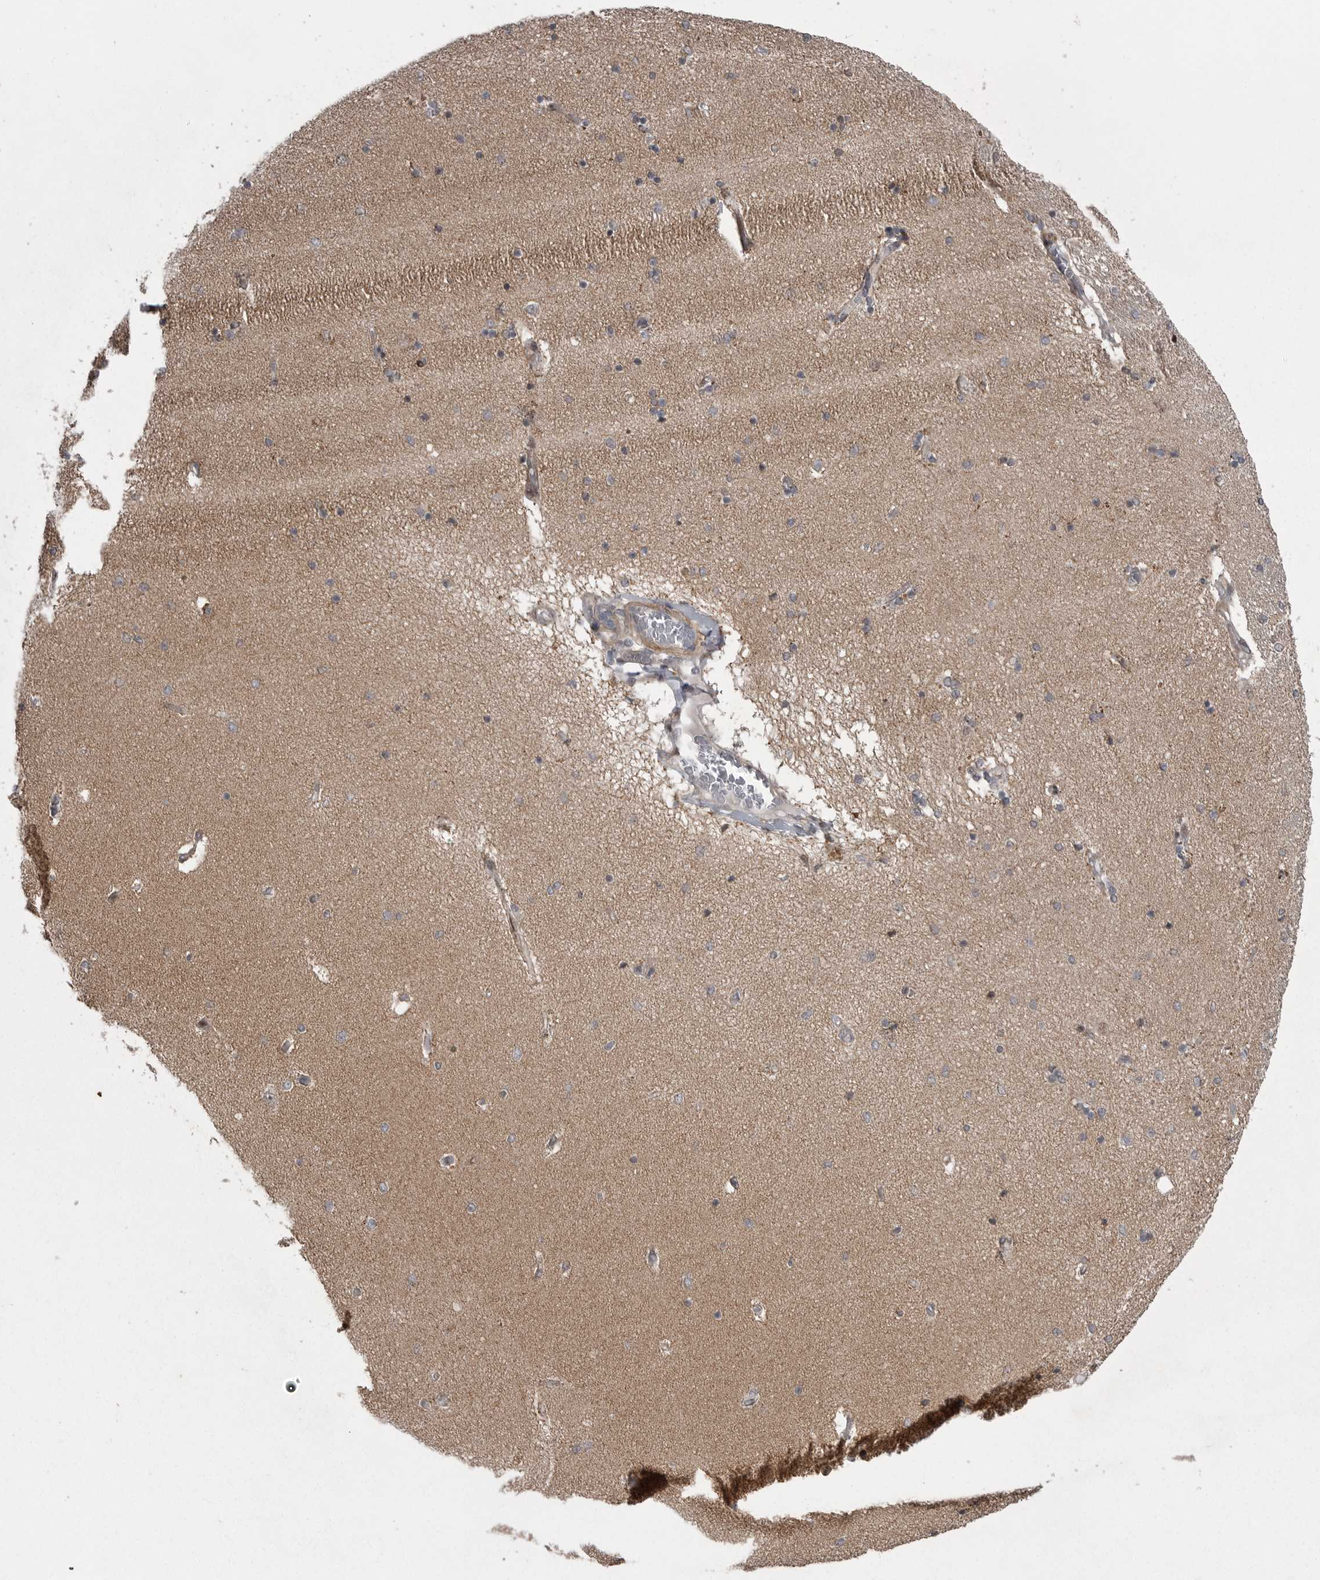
{"staining": {"intensity": "weak", "quantity": "<25%", "location": "cytoplasmic/membranous"}, "tissue": "hippocampus", "cell_type": "Glial cells", "image_type": "normal", "snomed": [{"axis": "morphology", "description": "Normal tissue, NOS"}, {"axis": "topography", "description": "Hippocampus"}], "caption": "Glial cells show no significant protein positivity in normal hippocampus. (DAB (3,3'-diaminobenzidine) immunohistochemistry (IHC) visualized using brightfield microscopy, high magnification).", "gene": "PPP1R9A", "patient": {"sex": "female", "age": 54}}